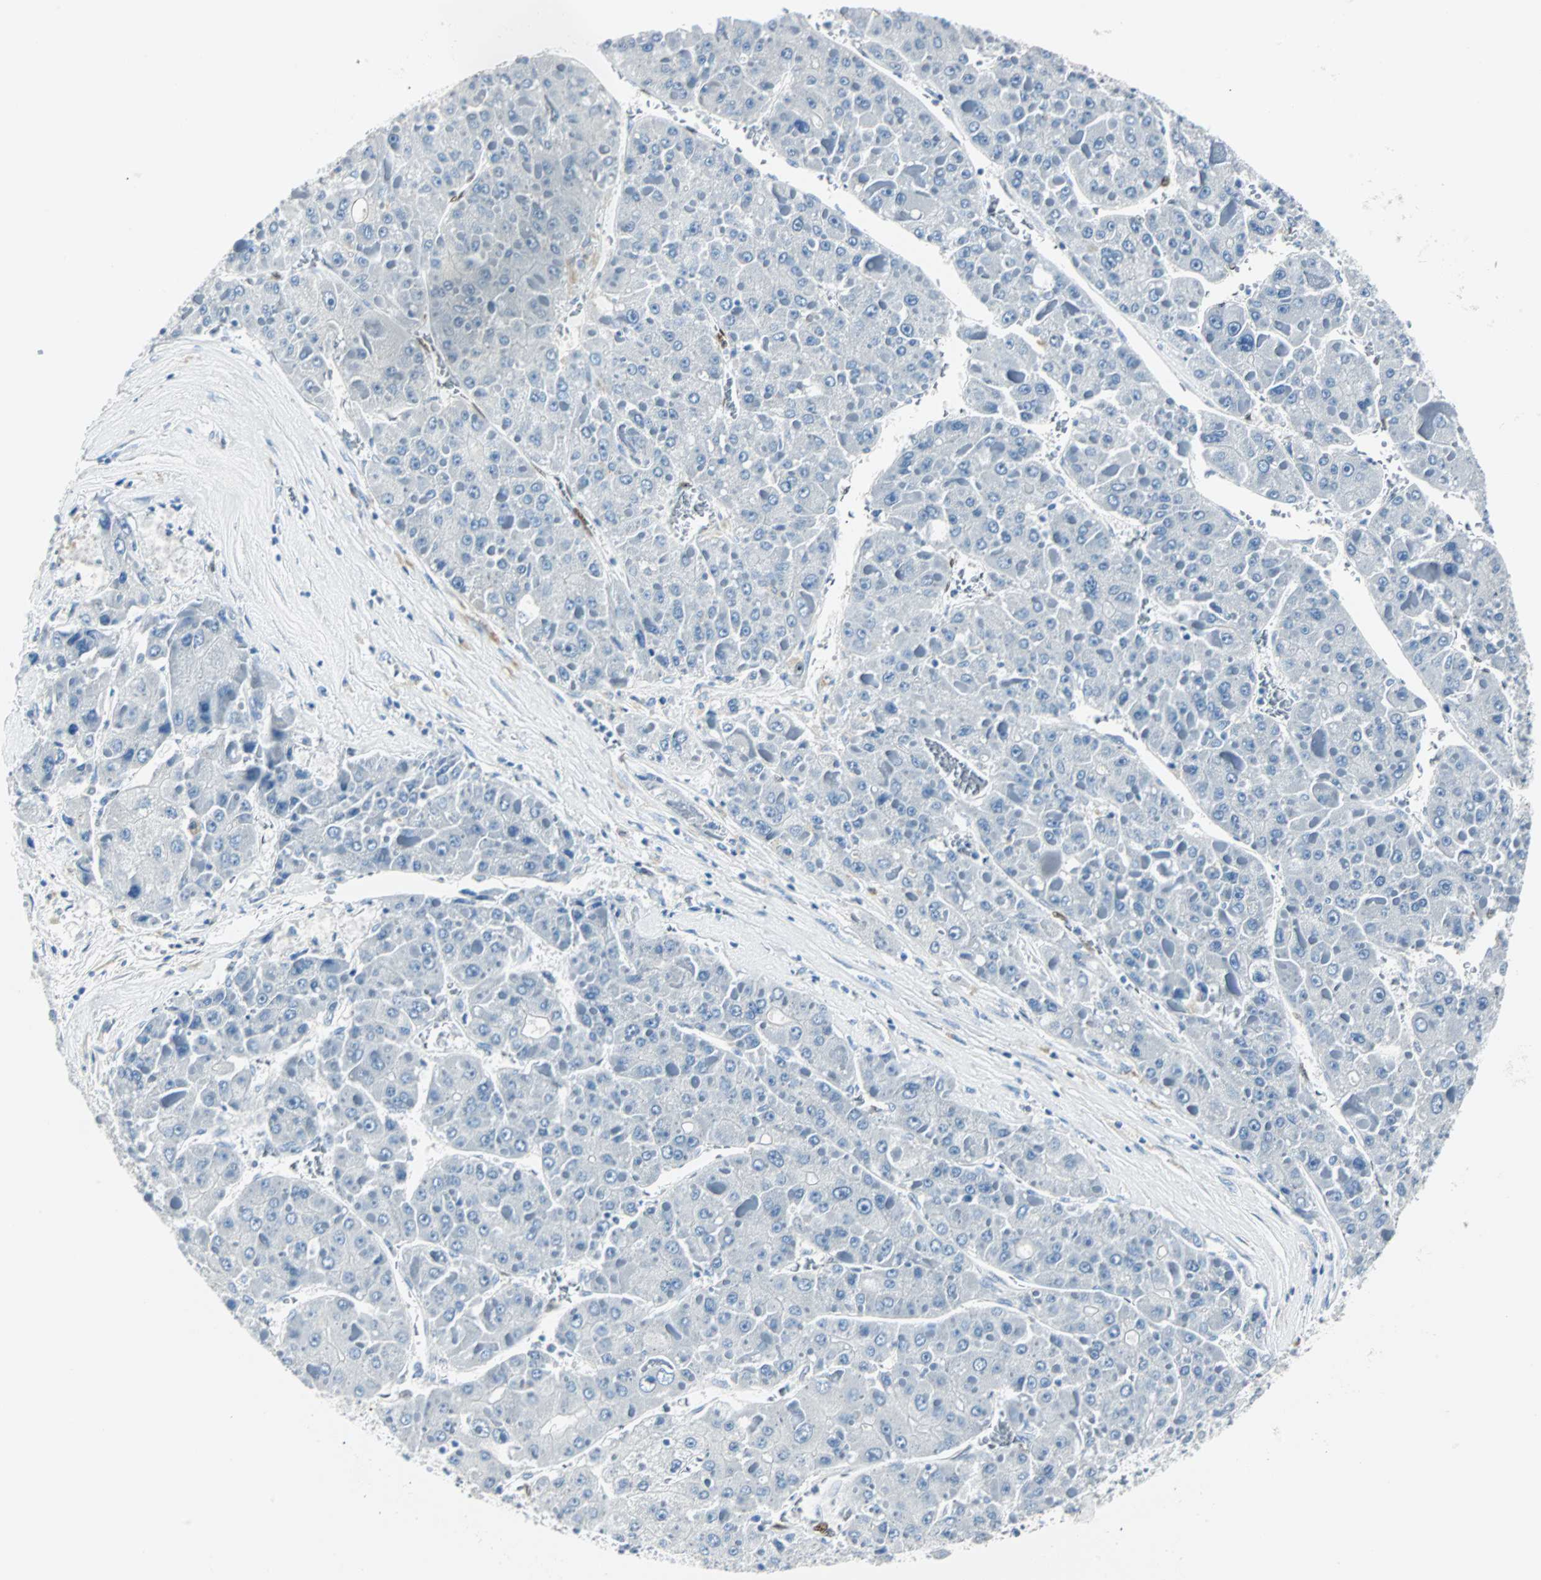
{"staining": {"intensity": "negative", "quantity": "none", "location": "none"}, "tissue": "liver cancer", "cell_type": "Tumor cells", "image_type": "cancer", "snomed": [{"axis": "morphology", "description": "Carcinoma, Hepatocellular, NOS"}, {"axis": "topography", "description": "Liver"}], "caption": "DAB (3,3'-diaminobenzidine) immunohistochemical staining of hepatocellular carcinoma (liver) demonstrates no significant expression in tumor cells.", "gene": "IL33", "patient": {"sex": "female", "age": 73}}